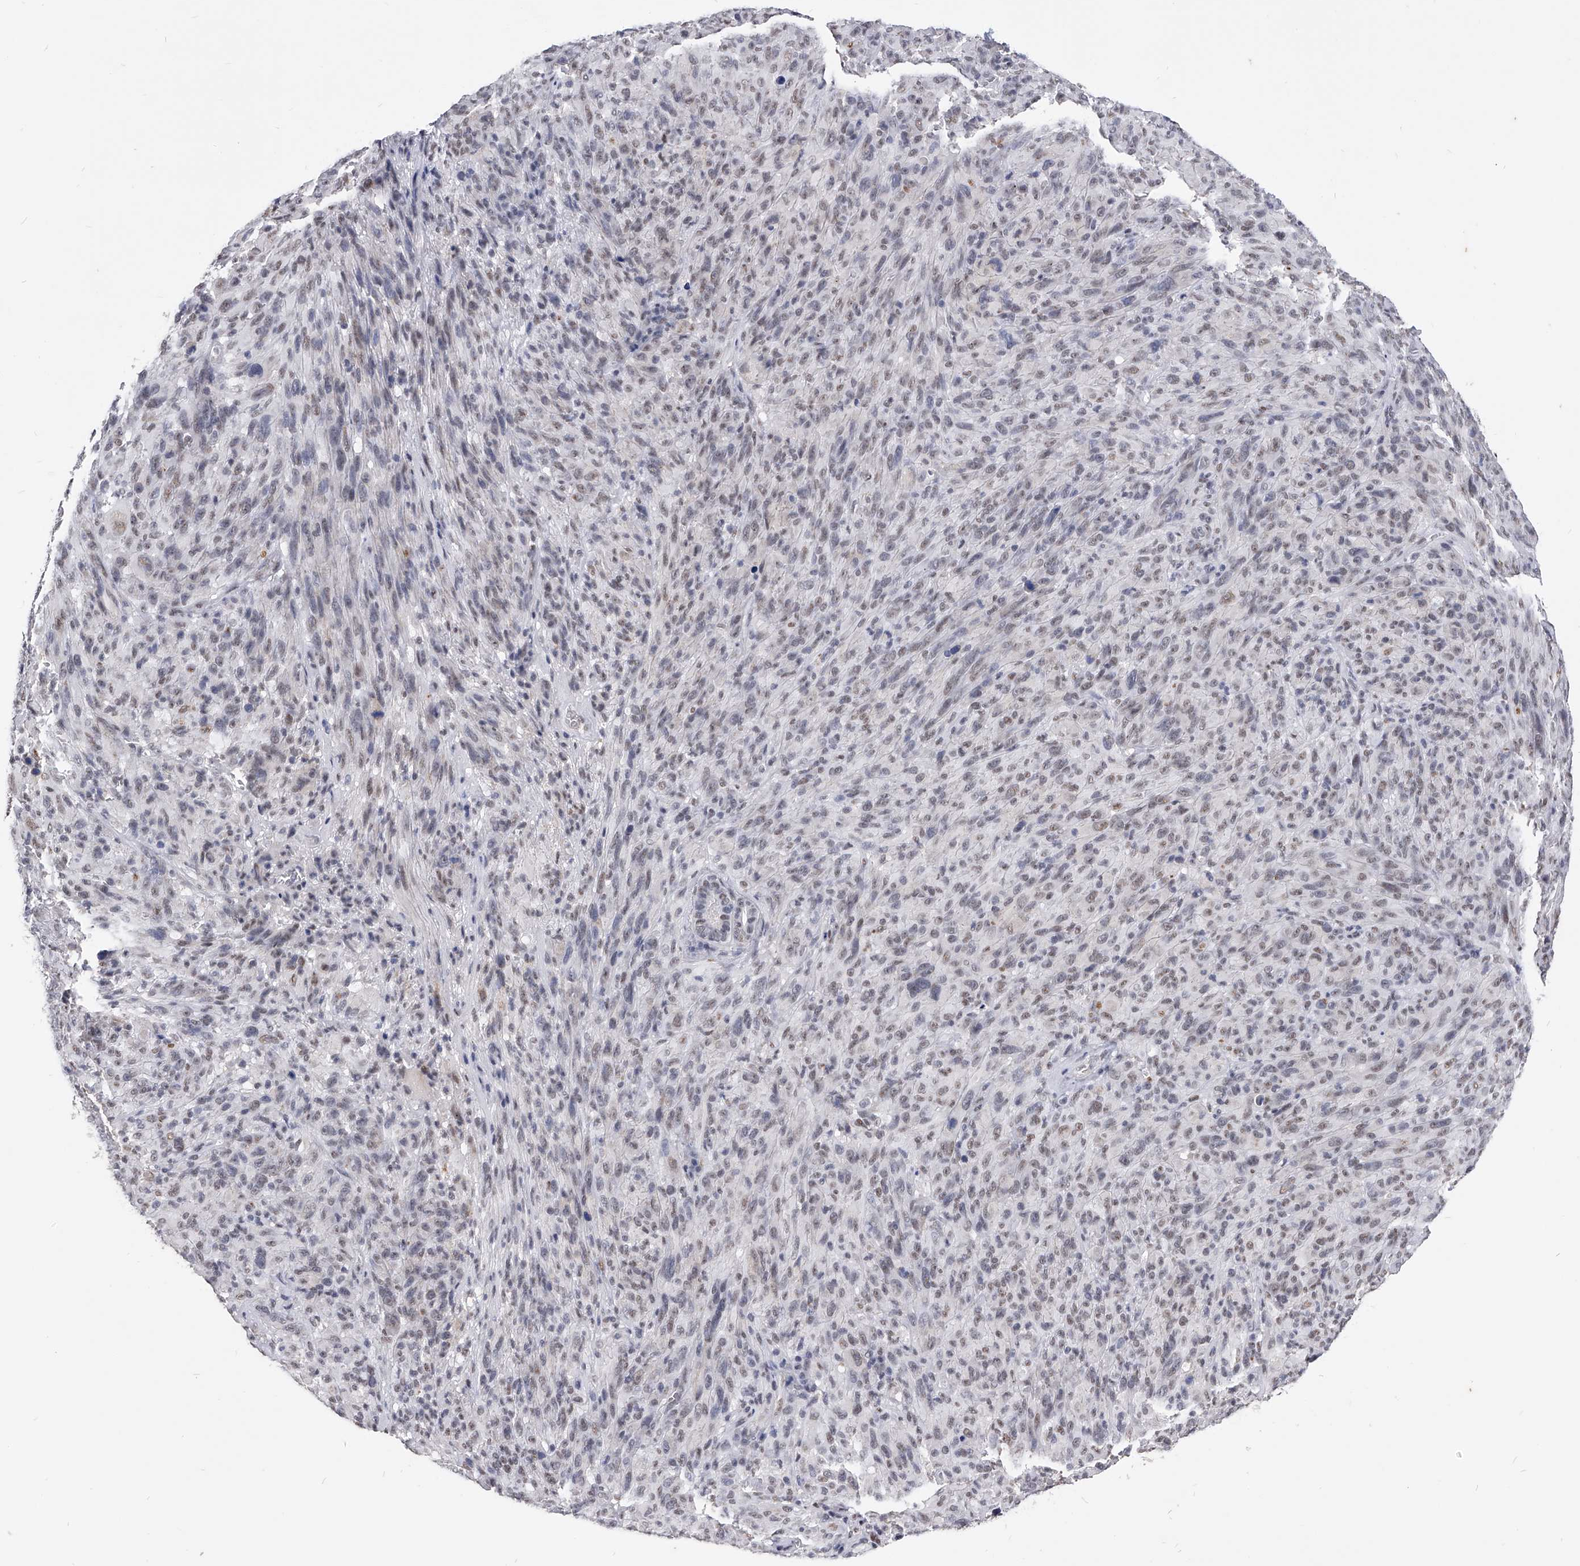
{"staining": {"intensity": "weak", "quantity": ">75%", "location": "nuclear"}, "tissue": "melanoma", "cell_type": "Tumor cells", "image_type": "cancer", "snomed": [{"axis": "morphology", "description": "Malignant melanoma, NOS"}, {"axis": "topography", "description": "Skin of head"}], "caption": "High-magnification brightfield microscopy of melanoma stained with DAB (brown) and counterstained with hematoxylin (blue). tumor cells exhibit weak nuclear expression is seen in approximately>75% of cells. (Stains: DAB (3,3'-diaminobenzidine) in brown, nuclei in blue, Microscopy: brightfield microscopy at high magnification).", "gene": "ZNF529", "patient": {"sex": "male", "age": 96}}